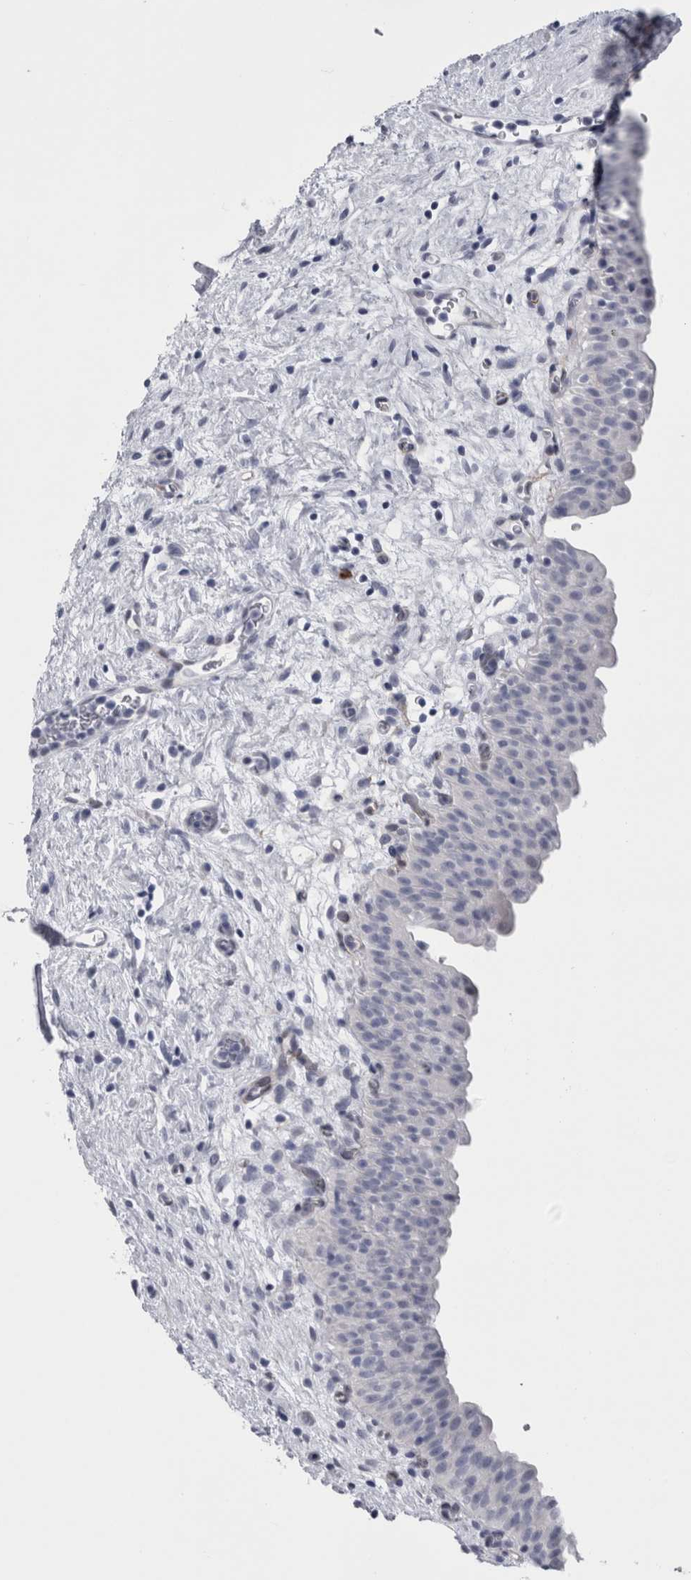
{"staining": {"intensity": "negative", "quantity": "none", "location": "none"}, "tissue": "urinary bladder", "cell_type": "Urothelial cells", "image_type": "normal", "snomed": [{"axis": "morphology", "description": "Normal tissue, NOS"}, {"axis": "topography", "description": "Urinary bladder"}], "caption": "DAB immunohistochemical staining of unremarkable urinary bladder shows no significant positivity in urothelial cells. (Brightfield microscopy of DAB immunohistochemistry at high magnification).", "gene": "VWDE", "patient": {"sex": "male", "age": 82}}